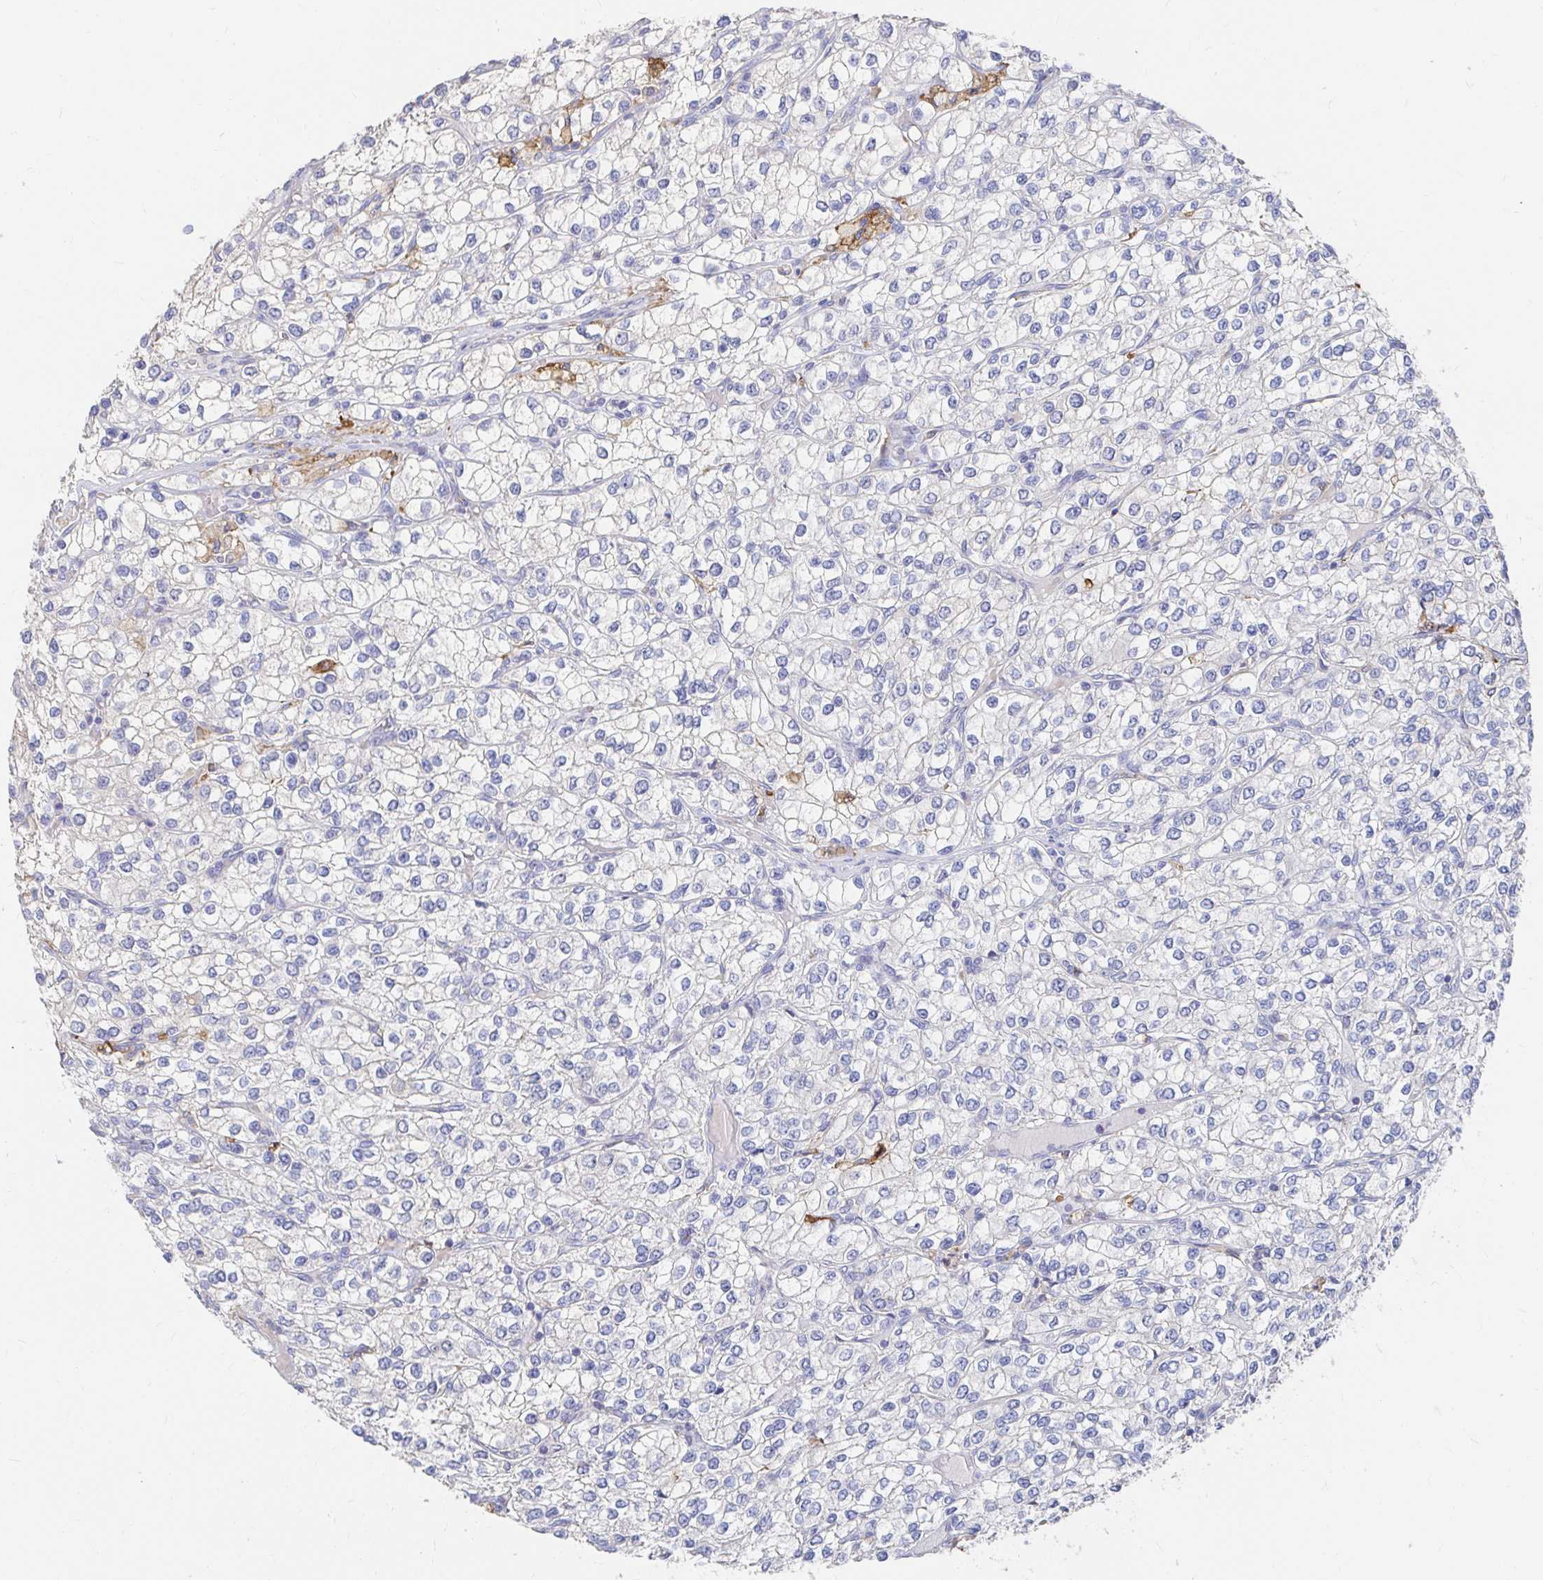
{"staining": {"intensity": "negative", "quantity": "none", "location": "none"}, "tissue": "renal cancer", "cell_type": "Tumor cells", "image_type": "cancer", "snomed": [{"axis": "morphology", "description": "Adenocarcinoma, NOS"}, {"axis": "topography", "description": "Kidney"}], "caption": "IHC of human renal cancer exhibits no staining in tumor cells.", "gene": "LAMC3", "patient": {"sex": "male", "age": 80}}